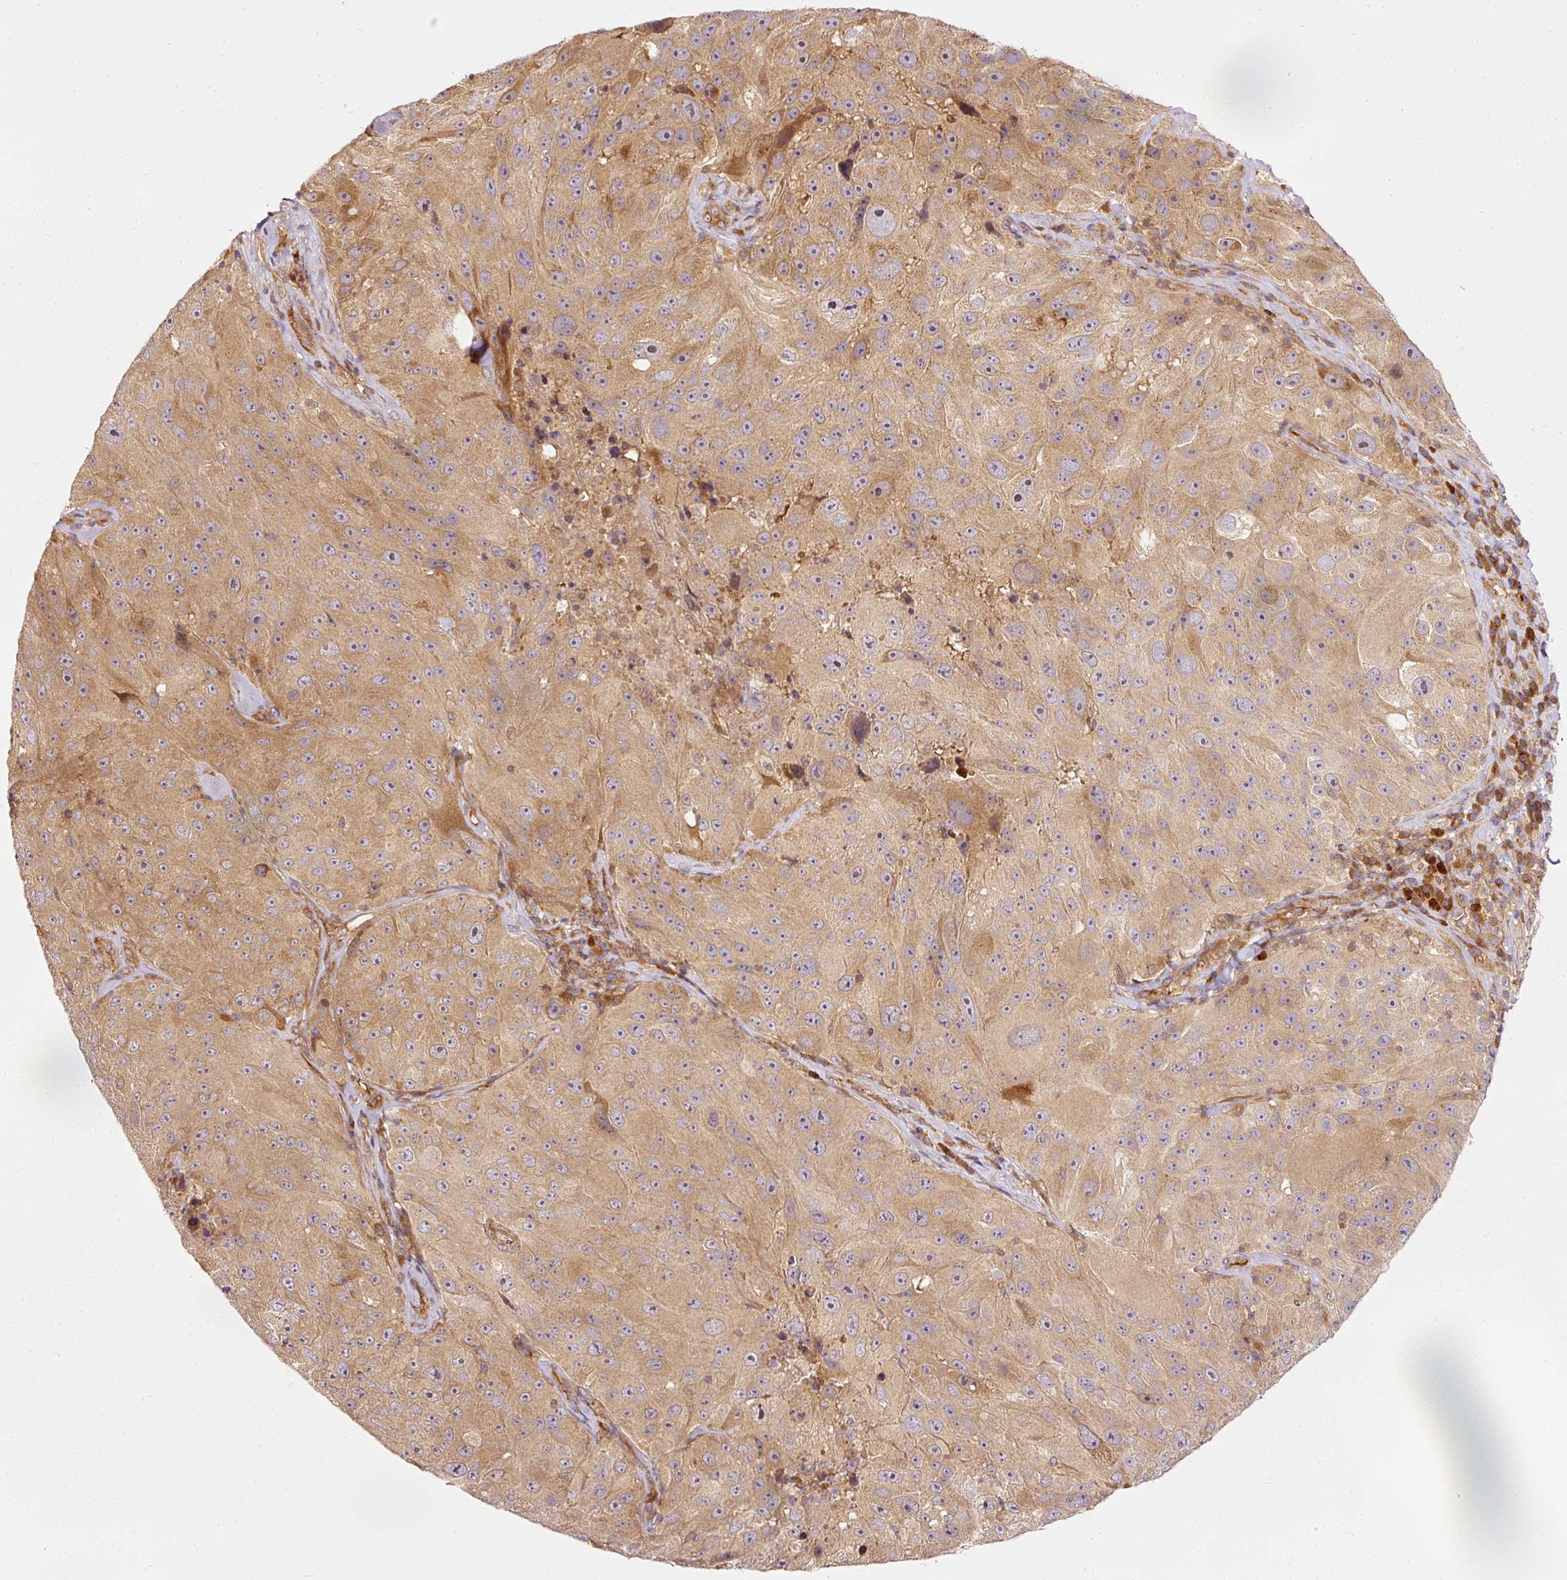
{"staining": {"intensity": "moderate", "quantity": "25%-75%", "location": "cytoplasmic/membranous"}, "tissue": "melanoma", "cell_type": "Tumor cells", "image_type": "cancer", "snomed": [{"axis": "morphology", "description": "Malignant melanoma, Metastatic site"}, {"axis": "topography", "description": "Lymph node"}], "caption": "Tumor cells show moderate cytoplasmic/membranous expression in approximately 25%-75% of cells in melanoma. (DAB (3,3'-diaminobenzidine) IHC, brown staining for protein, blue staining for nuclei).", "gene": "MIF4GD", "patient": {"sex": "male", "age": 62}}